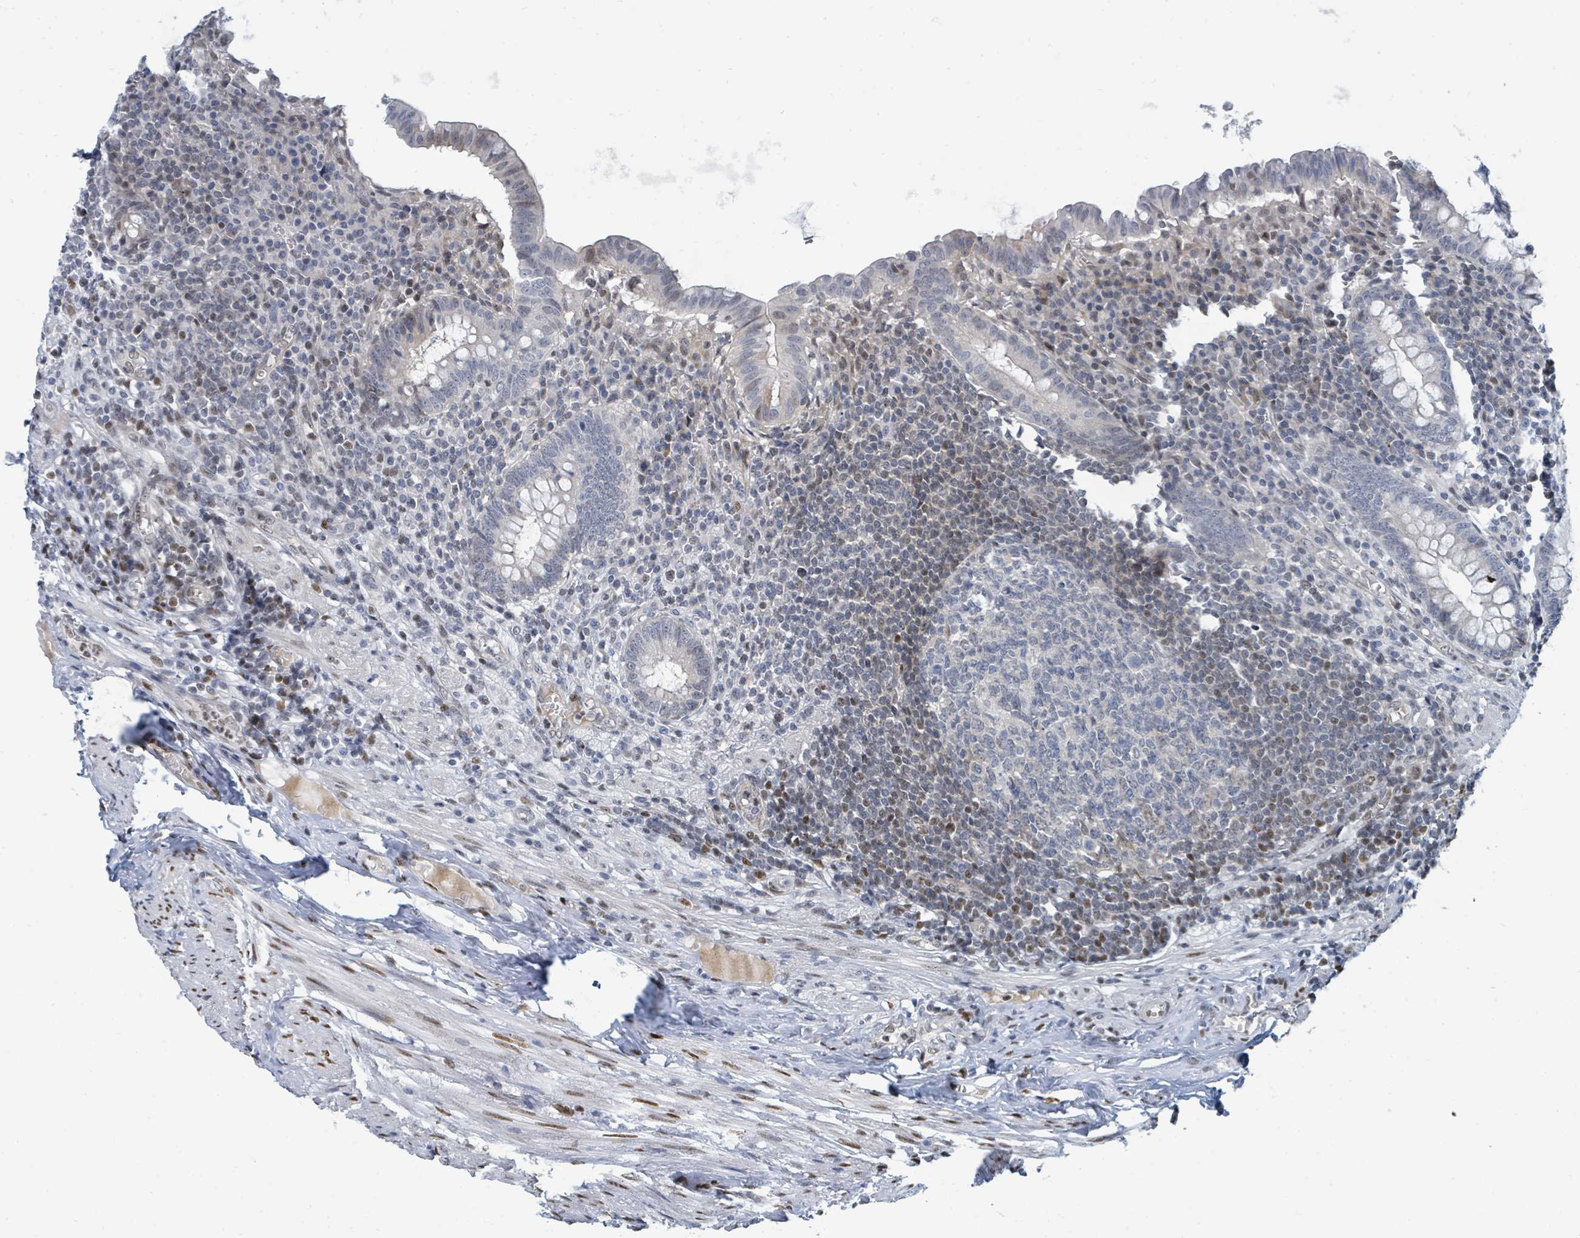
{"staining": {"intensity": "weak", "quantity": "<25%", "location": "nuclear"}, "tissue": "appendix", "cell_type": "Glandular cells", "image_type": "normal", "snomed": [{"axis": "morphology", "description": "Normal tissue, NOS"}, {"axis": "topography", "description": "Appendix"}], "caption": "This is an IHC photomicrograph of benign appendix. There is no positivity in glandular cells.", "gene": "SUMO2", "patient": {"sex": "male", "age": 83}}